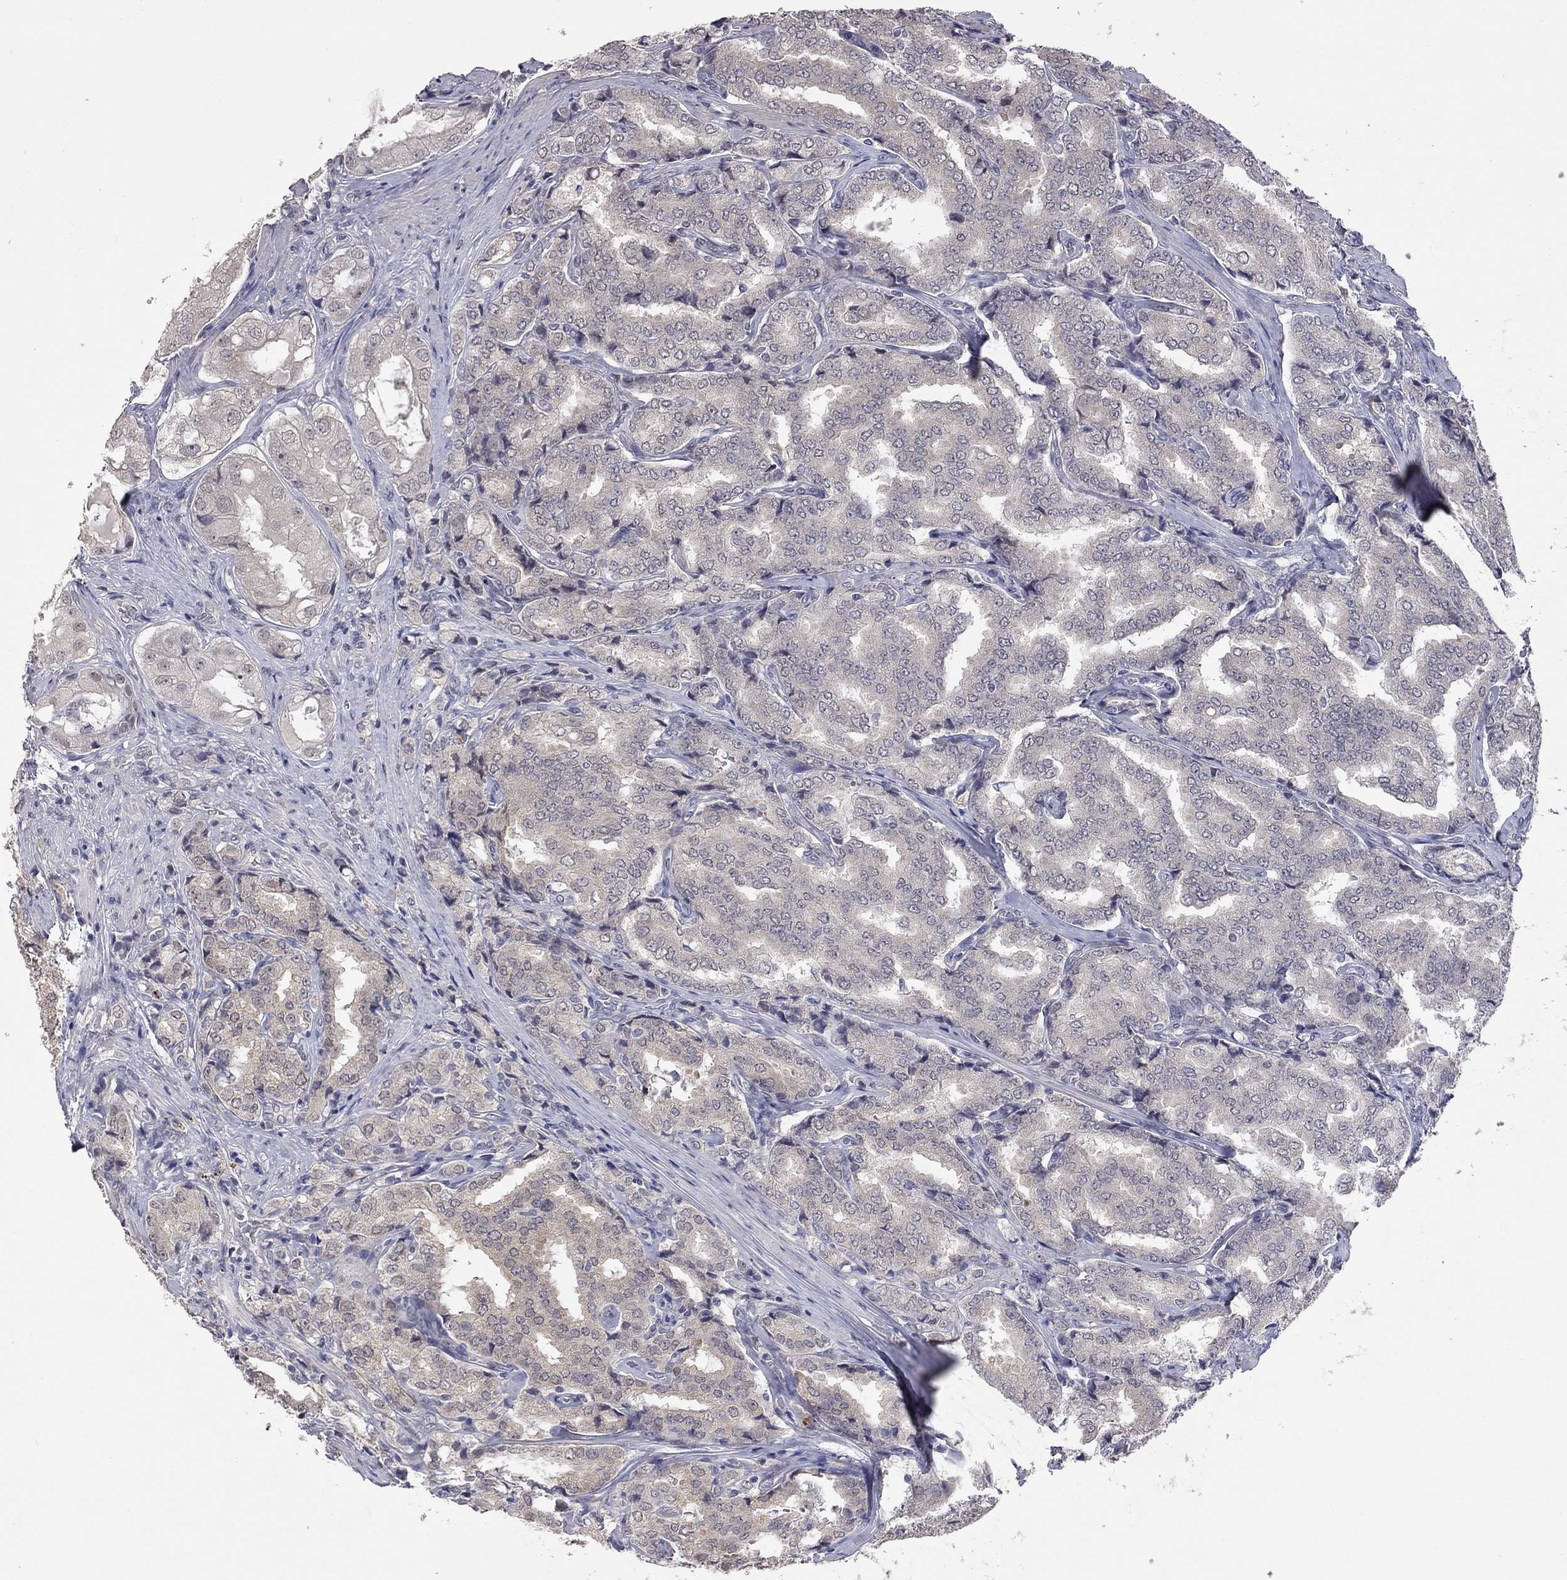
{"staining": {"intensity": "negative", "quantity": "none", "location": "none"}, "tissue": "prostate cancer", "cell_type": "Tumor cells", "image_type": "cancer", "snomed": [{"axis": "morphology", "description": "Adenocarcinoma, NOS"}, {"axis": "topography", "description": "Prostate"}], "caption": "This is an immunohistochemistry (IHC) histopathology image of adenocarcinoma (prostate). There is no positivity in tumor cells.", "gene": "FABP12", "patient": {"sex": "male", "age": 65}}